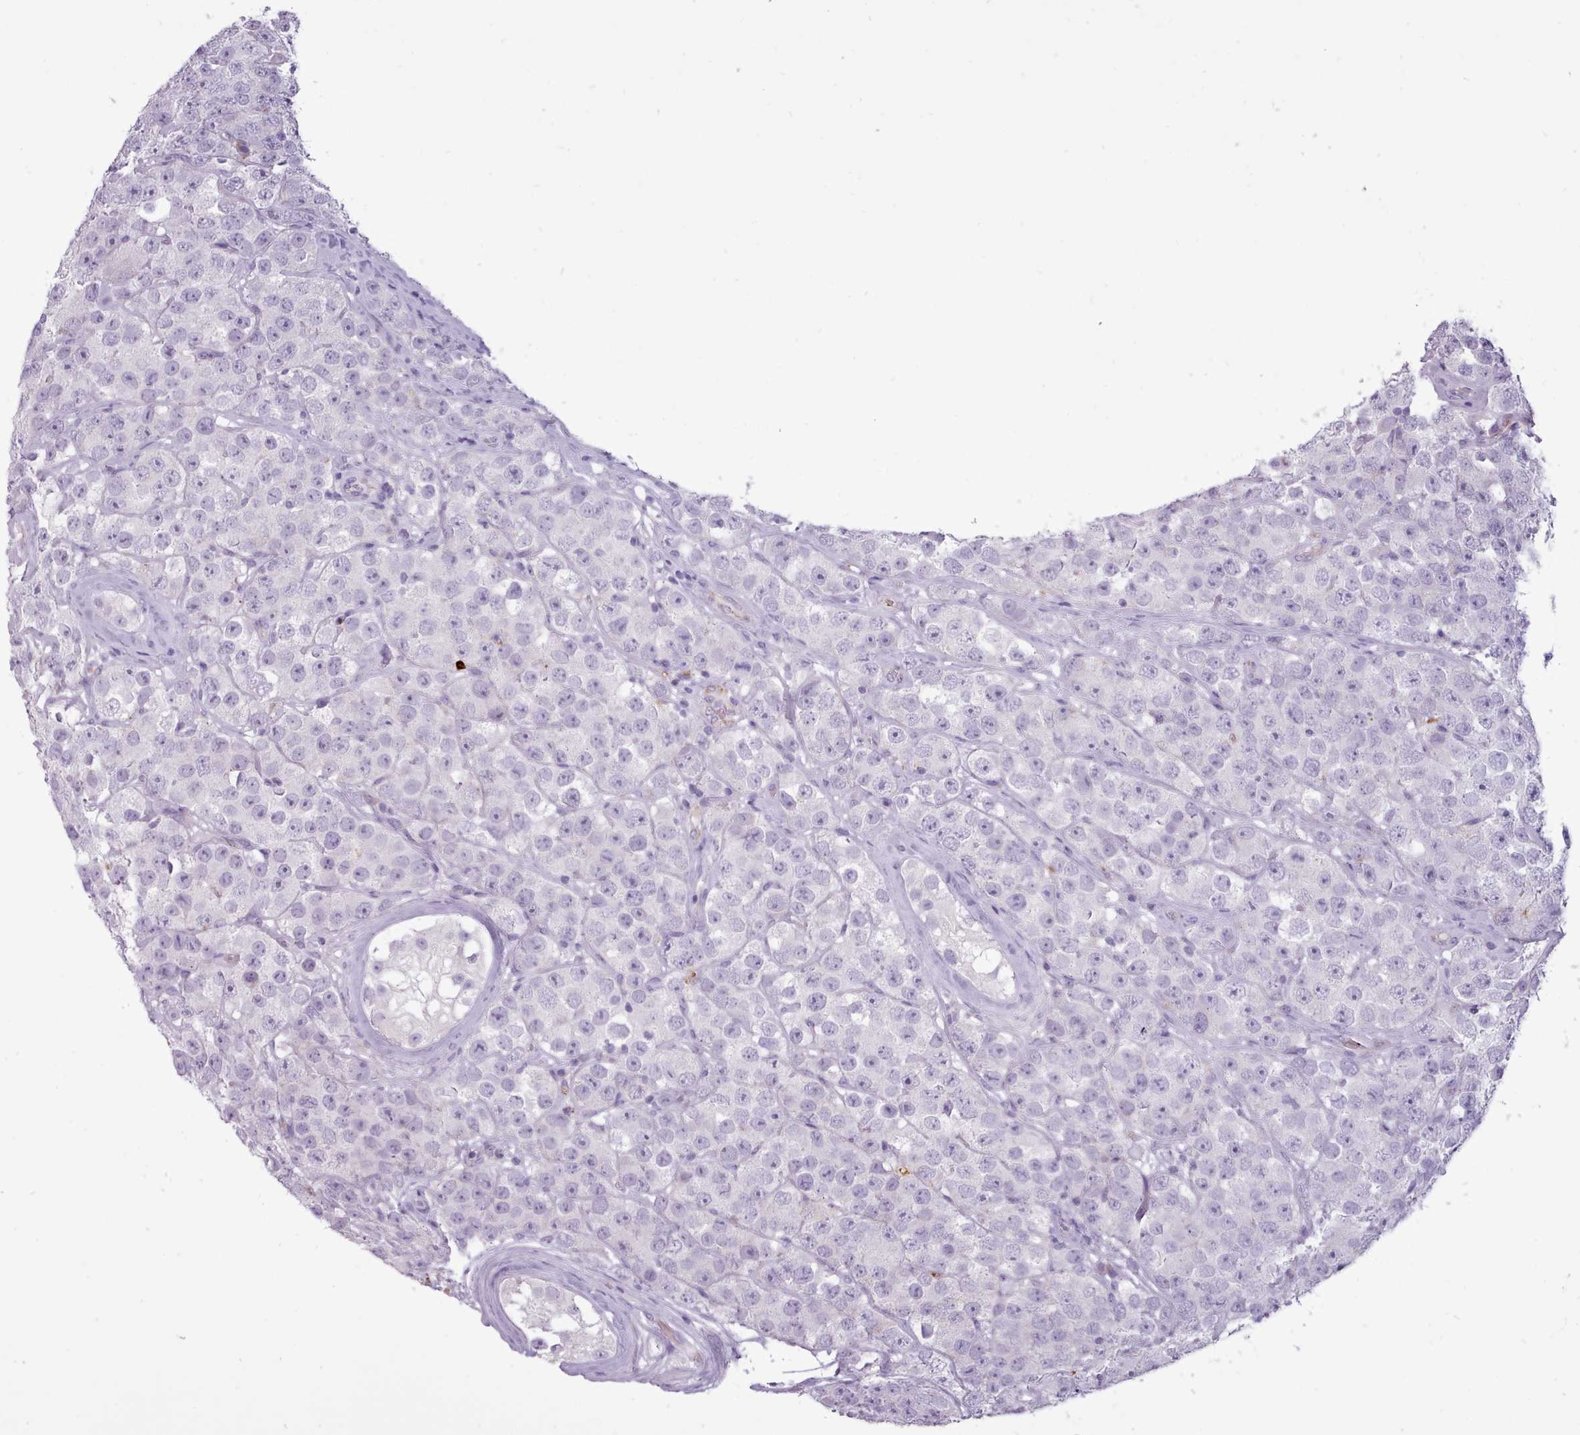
{"staining": {"intensity": "negative", "quantity": "none", "location": "none"}, "tissue": "testis cancer", "cell_type": "Tumor cells", "image_type": "cancer", "snomed": [{"axis": "morphology", "description": "Seminoma, NOS"}, {"axis": "topography", "description": "Testis"}], "caption": "There is no significant expression in tumor cells of testis cancer (seminoma). (Brightfield microscopy of DAB immunohistochemistry (IHC) at high magnification).", "gene": "ATRAID", "patient": {"sex": "male", "age": 28}}